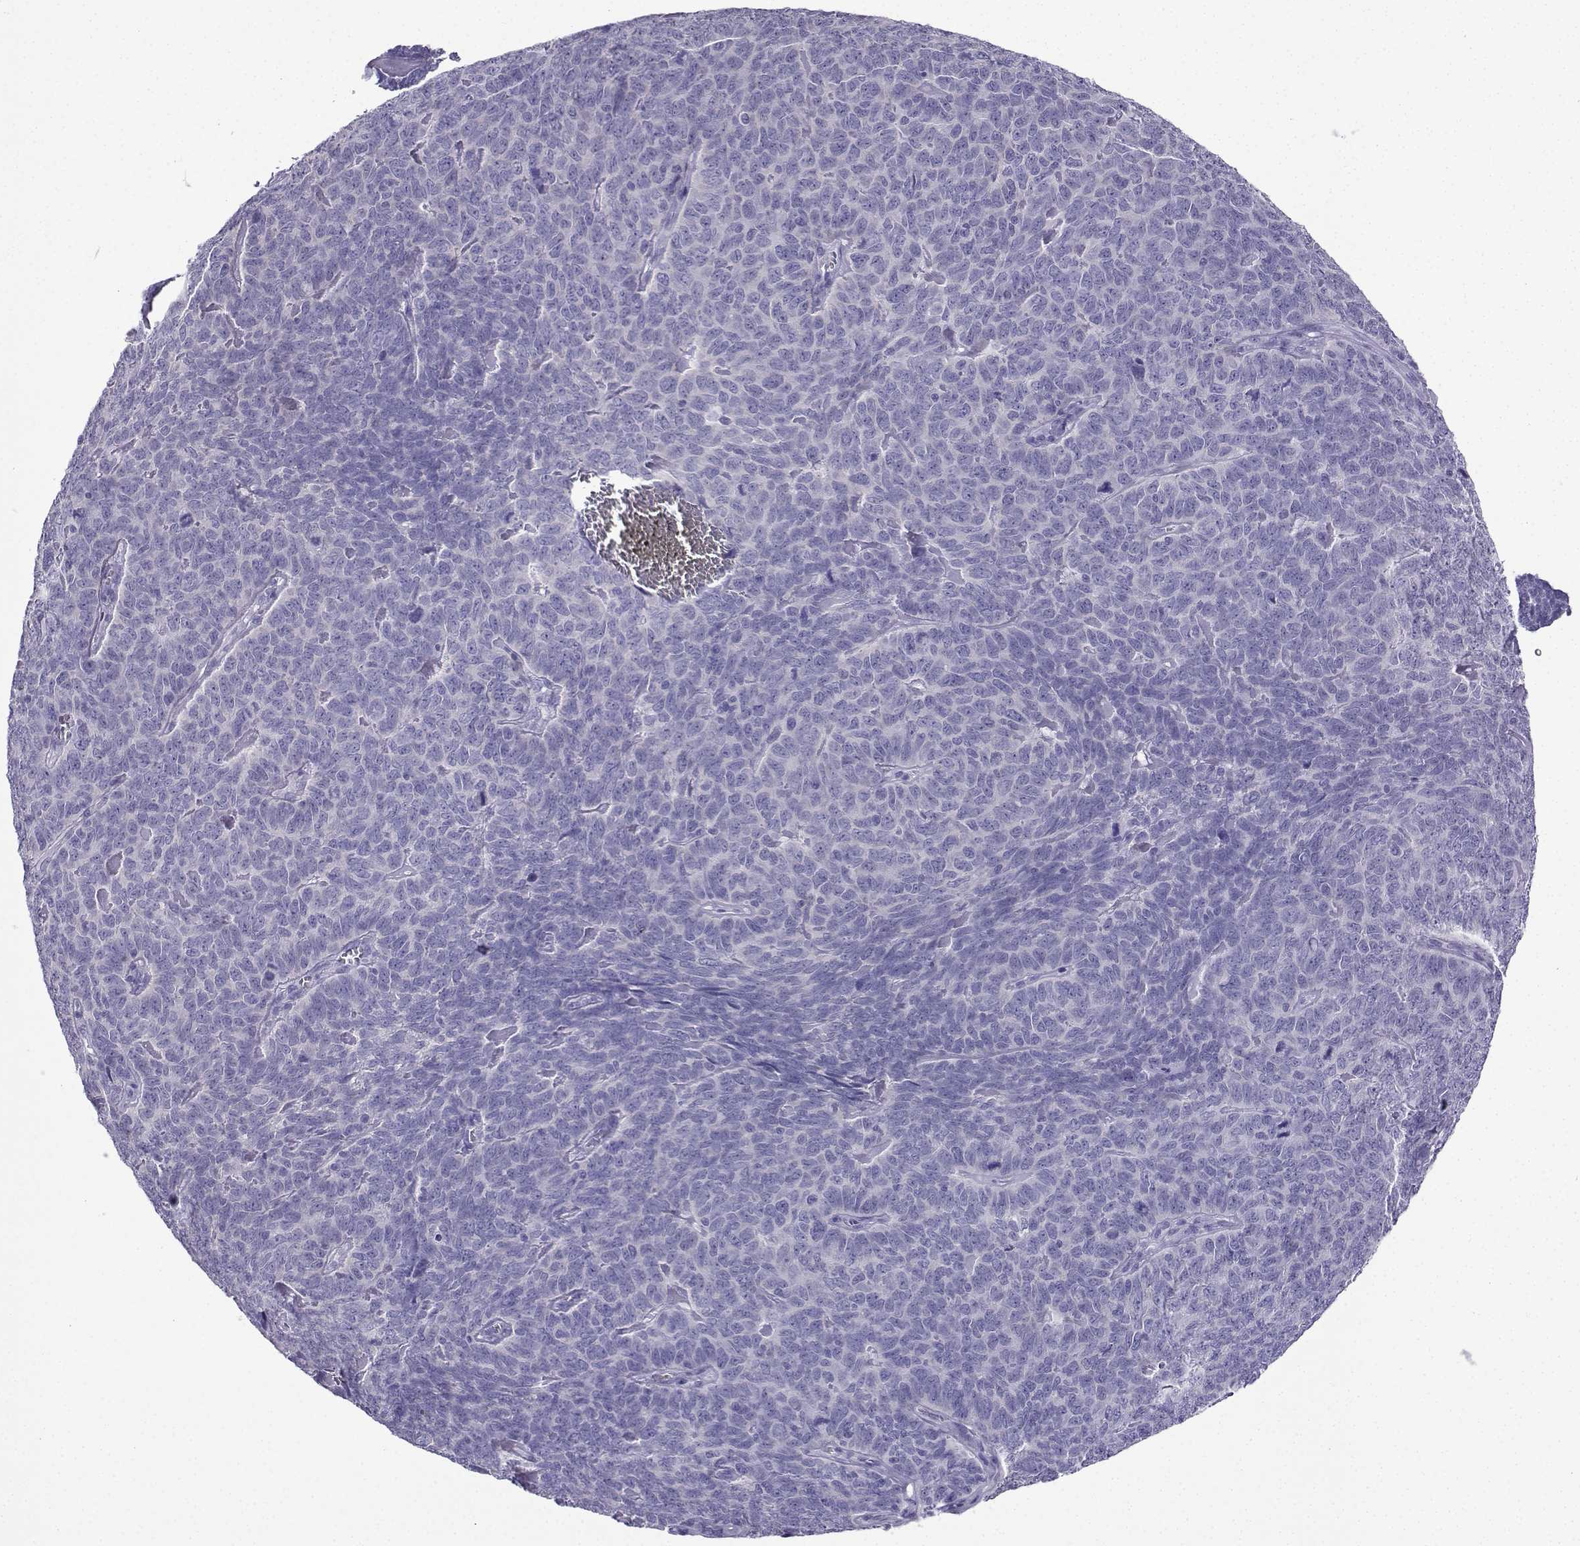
{"staining": {"intensity": "negative", "quantity": "none", "location": "none"}, "tissue": "skin cancer", "cell_type": "Tumor cells", "image_type": "cancer", "snomed": [{"axis": "morphology", "description": "Squamous cell carcinoma, NOS"}, {"axis": "topography", "description": "Skin"}, {"axis": "topography", "description": "Anal"}], "caption": "Human skin cancer (squamous cell carcinoma) stained for a protein using immunohistochemistry (IHC) displays no expression in tumor cells.", "gene": "LINGO1", "patient": {"sex": "female", "age": 51}}